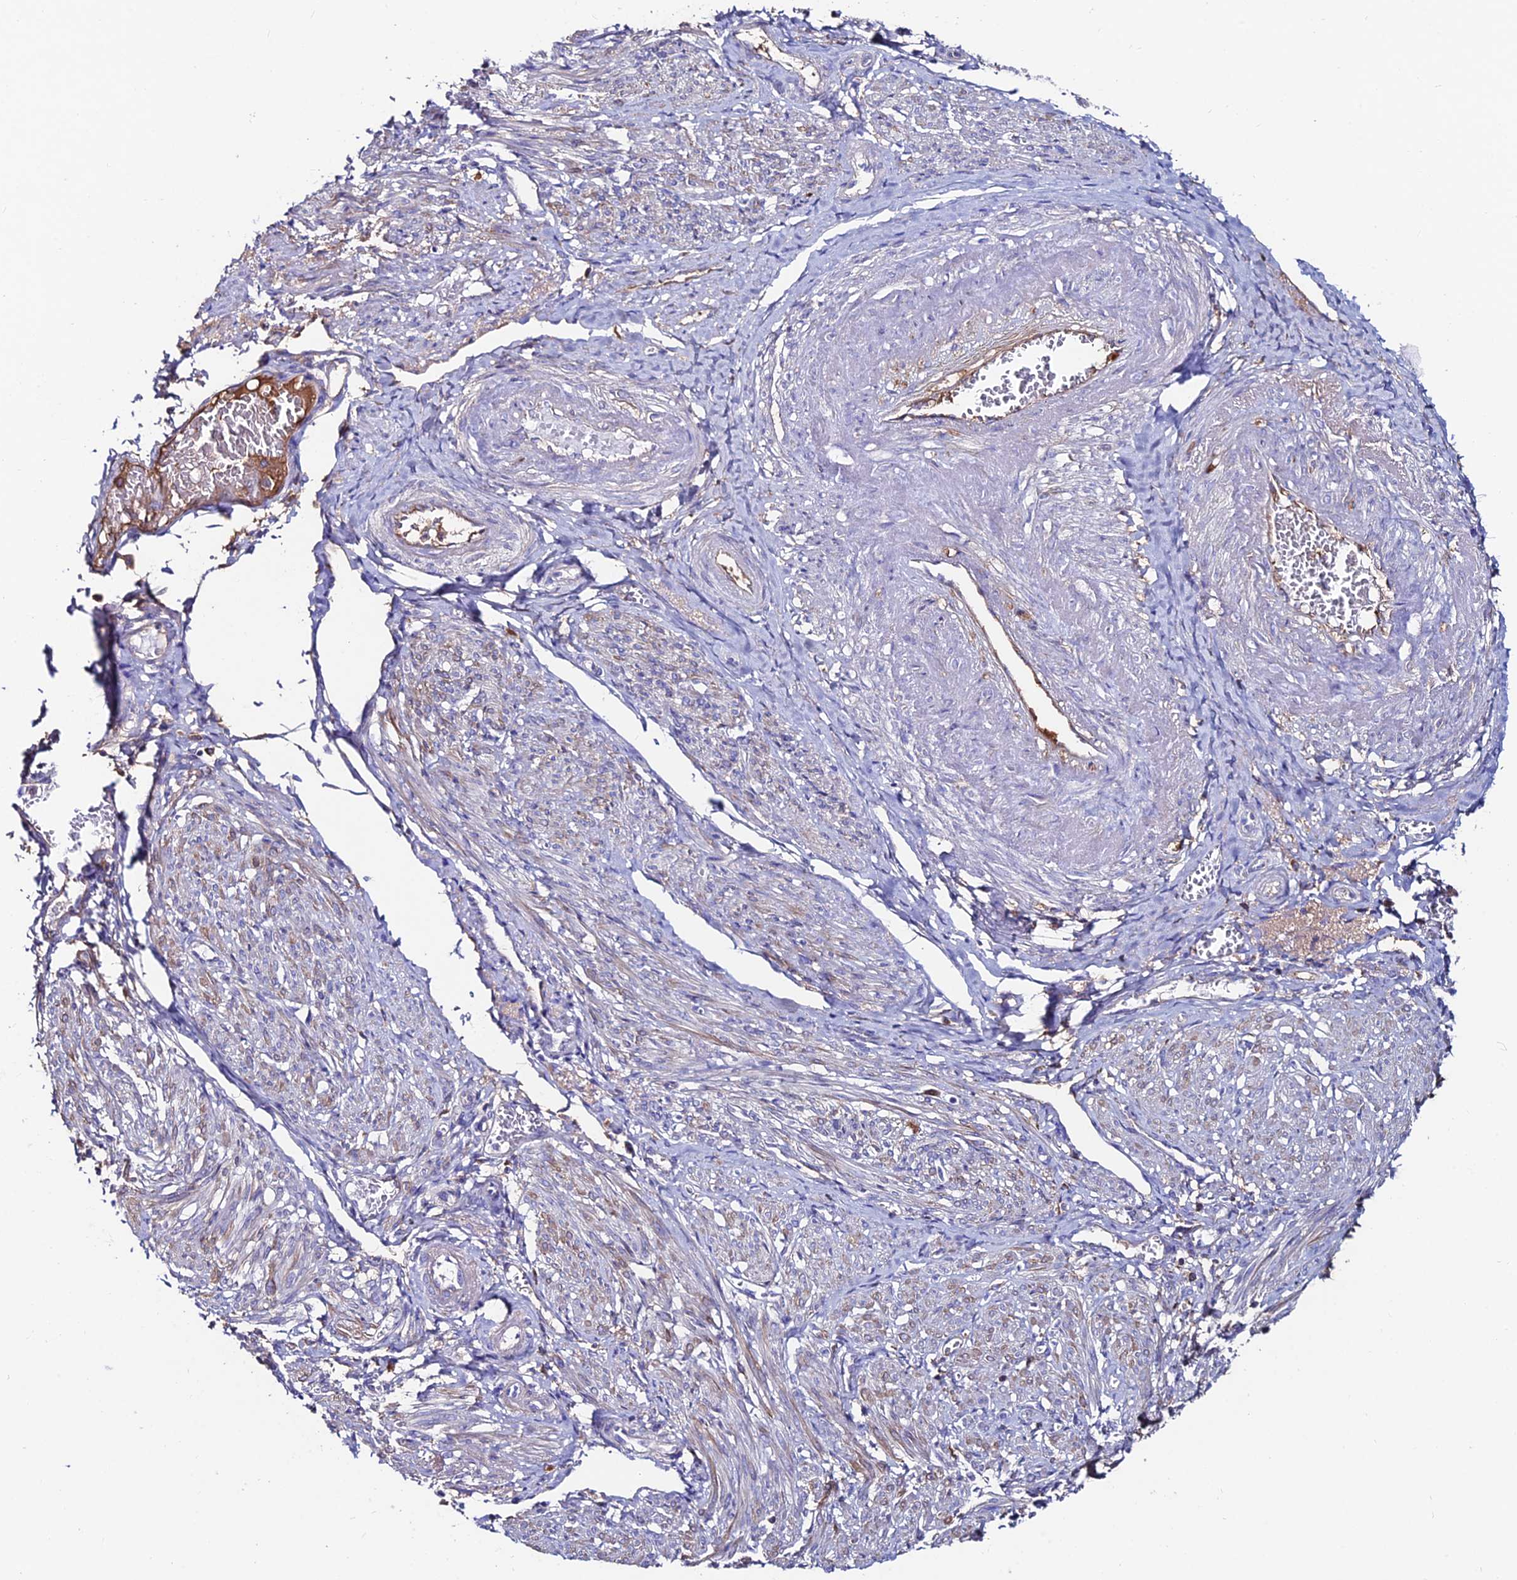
{"staining": {"intensity": "negative", "quantity": "none", "location": "none"}, "tissue": "smooth muscle", "cell_type": "Smooth muscle cells", "image_type": "normal", "snomed": [{"axis": "morphology", "description": "Normal tissue, NOS"}, {"axis": "topography", "description": "Smooth muscle"}], "caption": "The histopathology image exhibits no significant staining in smooth muscle cells of smooth muscle. Brightfield microscopy of immunohistochemistry stained with DAB (3,3'-diaminobenzidine) (brown) and hematoxylin (blue), captured at high magnification.", "gene": "SLC25A16", "patient": {"sex": "female", "age": 39}}